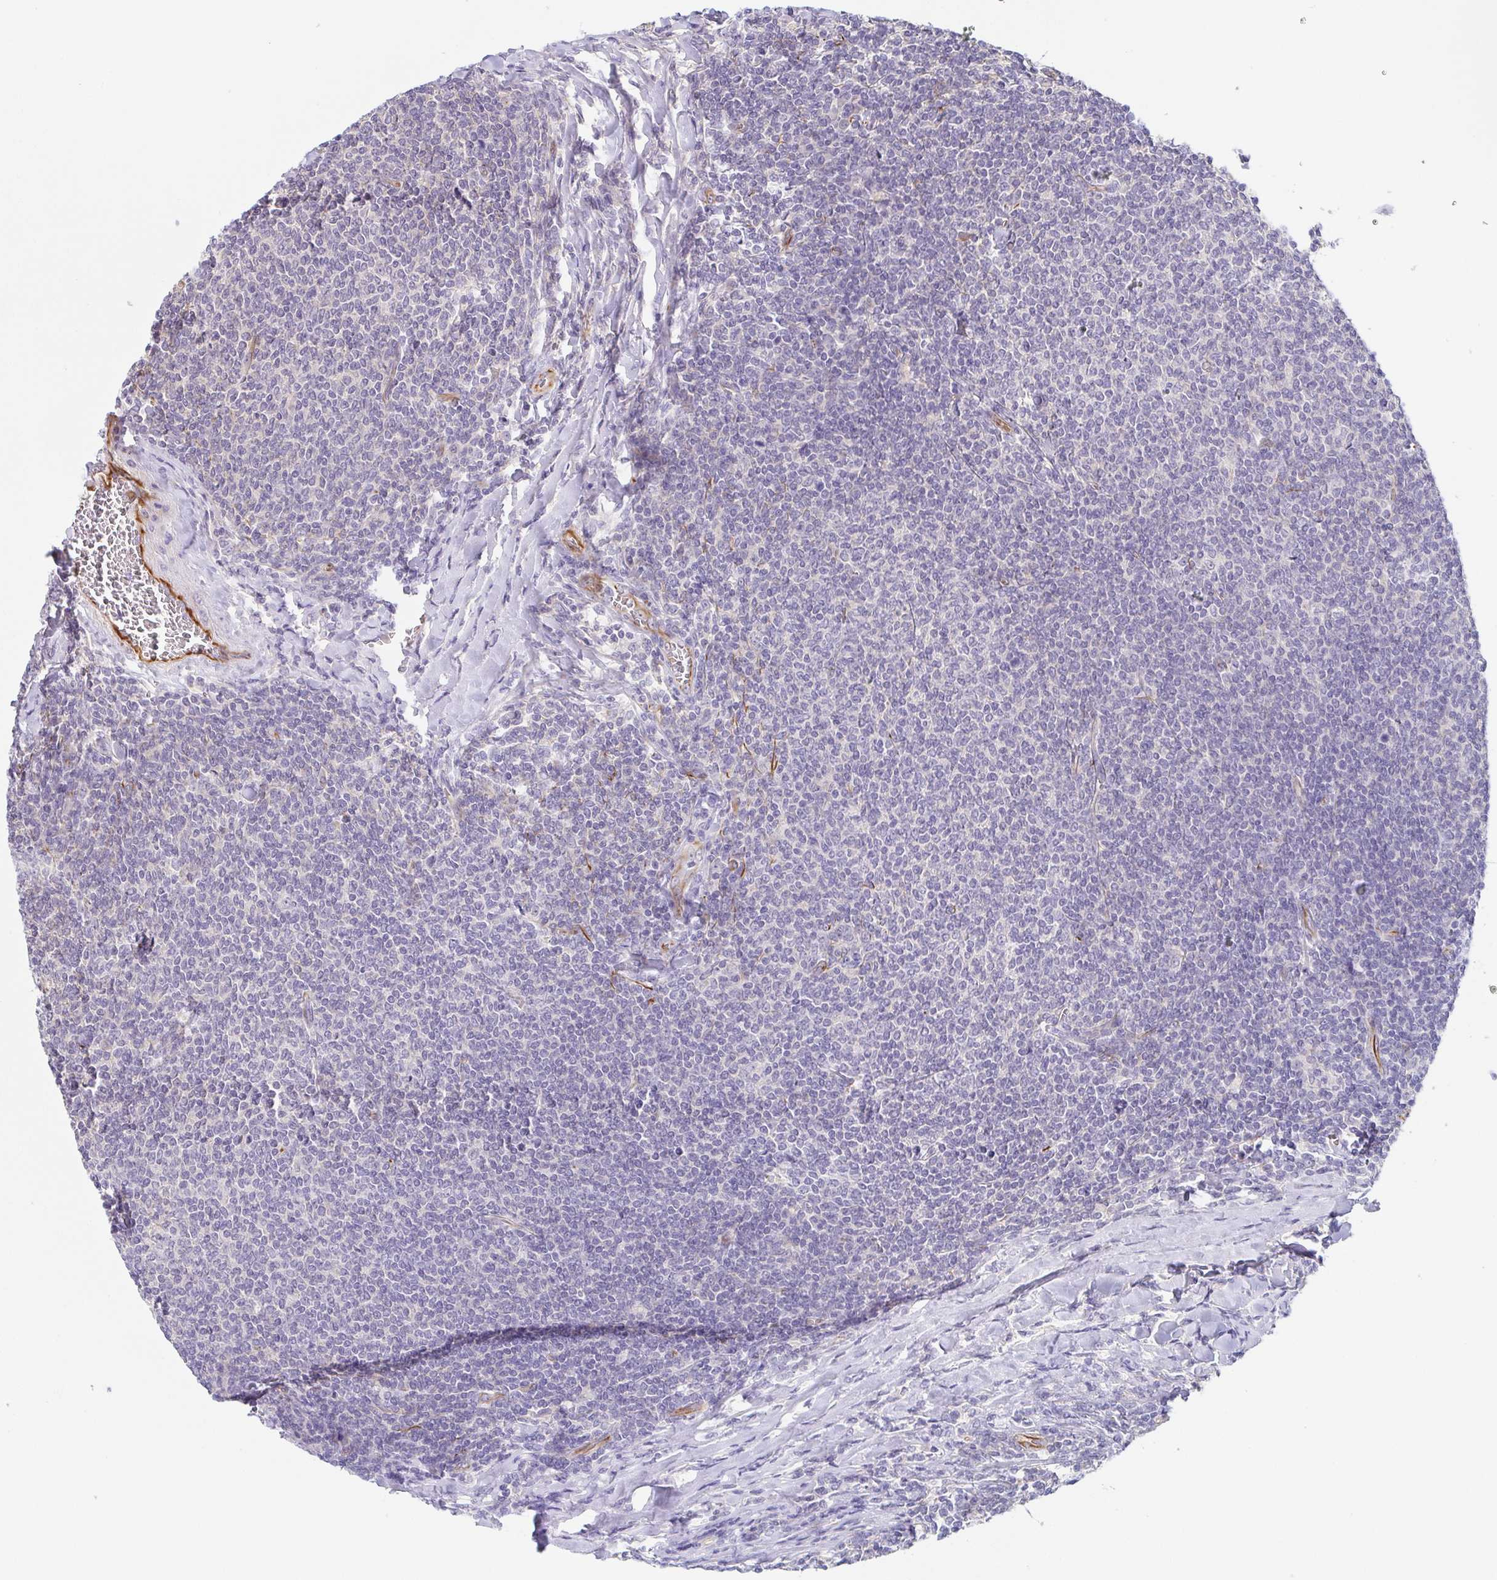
{"staining": {"intensity": "negative", "quantity": "none", "location": "none"}, "tissue": "lymphoma", "cell_type": "Tumor cells", "image_type": "cancer", "snomed": [{"axis": "morphology", "description": "Malignant lymphoma, non-Hodgkin's type, Low grade"}, {"axis": "topography", "description": "Lymph node"}], "caption": "Lymphoma stained for a protein using immunohistochemistry displays no expression tumor cells.", "gene": "COL17A1", "patient": {"sex": "male", "age": 52}}